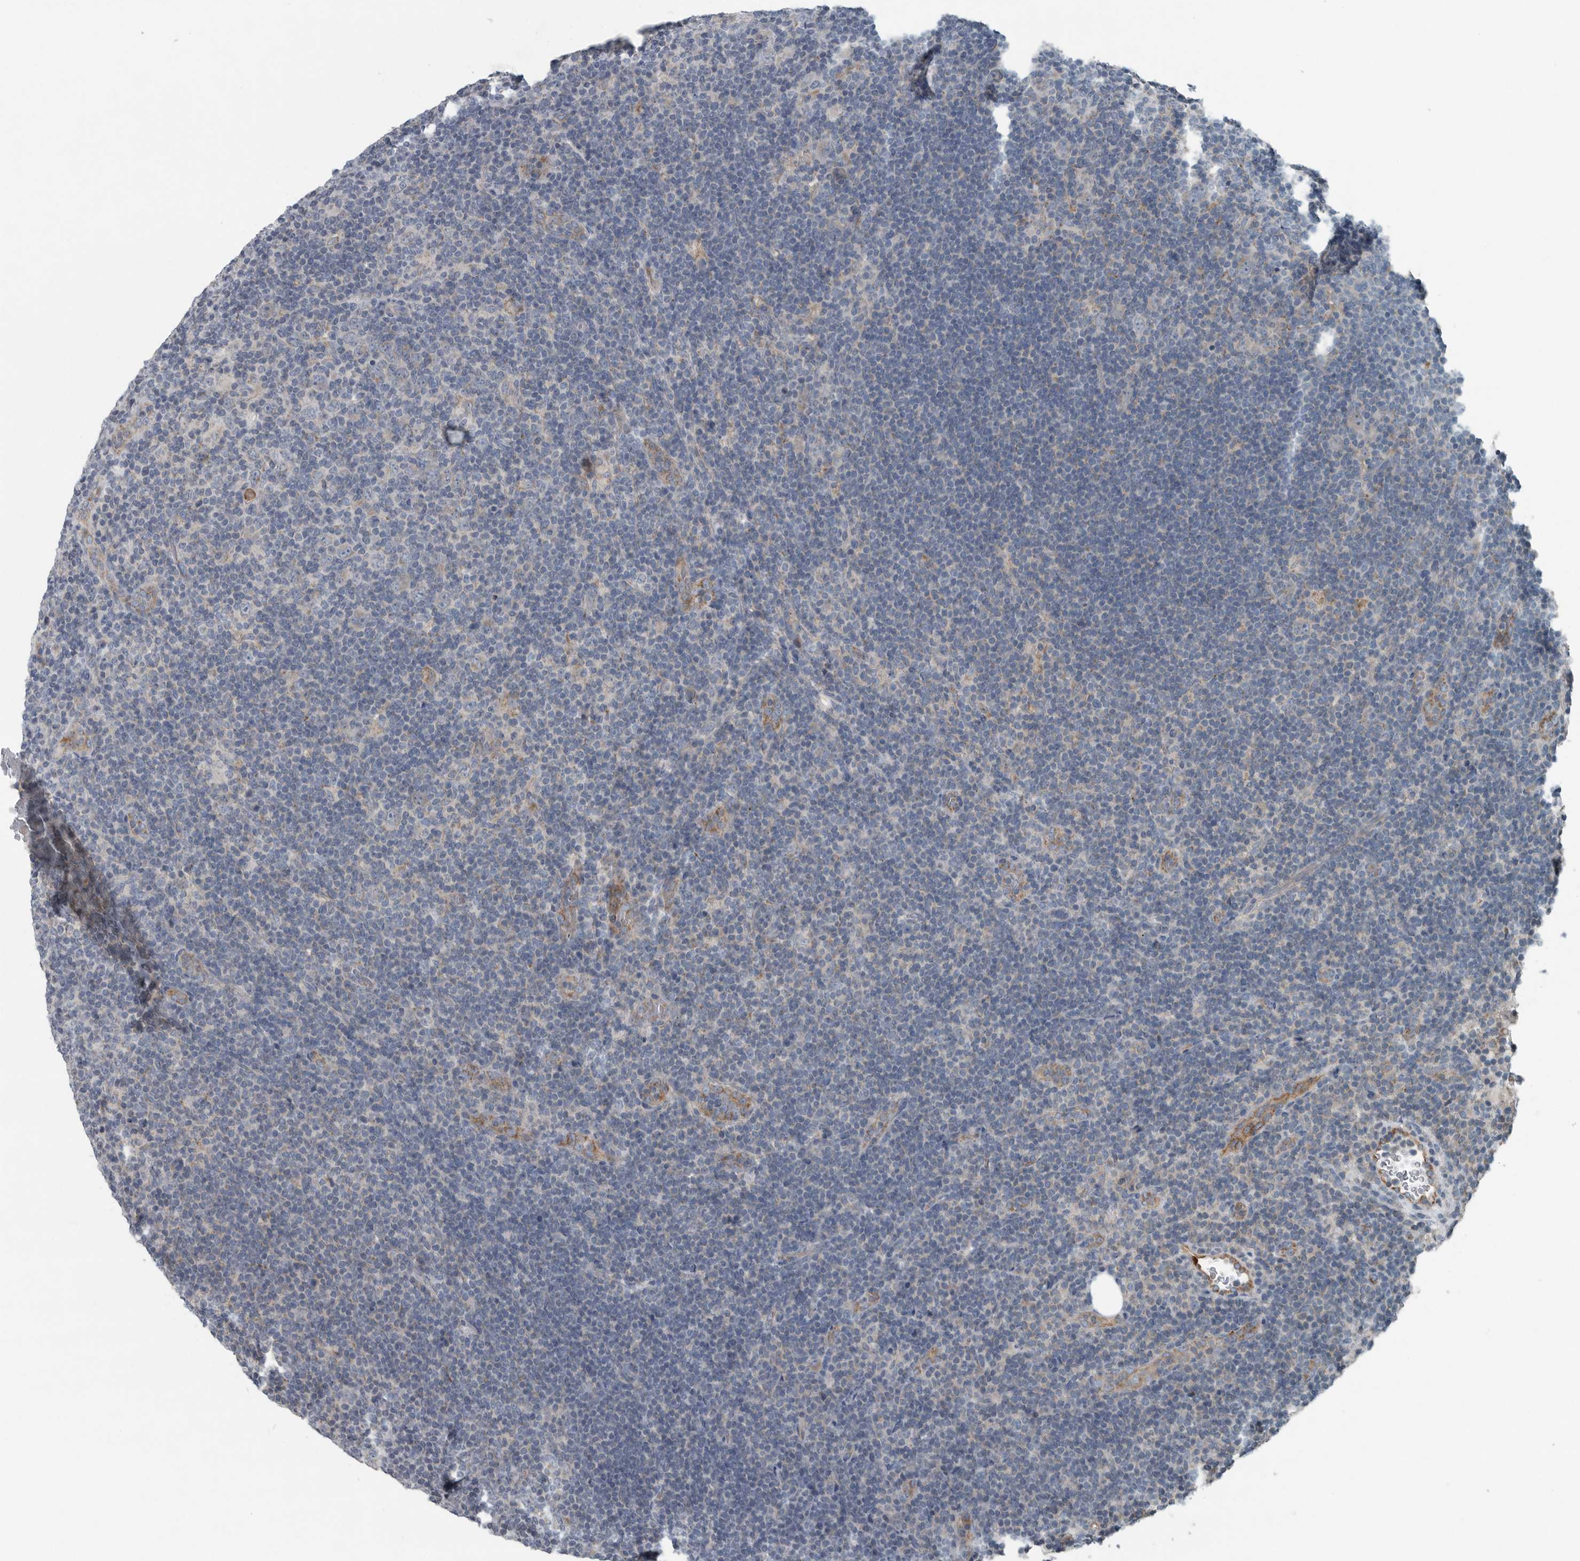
{"staining": {"intensity": "weak", "quantity": "<25%", "location": "cytoplasmic/membranous"}, "tissue": "lymphoma", "cell_type": "Tumor cells", "image_type": "cancer", "snomed": [{"axis": "morphology", "description": "Hodgkin's disease, NOS"}, {"axis": "topography", "description": "Lymph node"}], "caption": "Photomicrograph shows no protein expression in tumor cells of Hodgkin's disease tissue.", "gene": "MPP3", "patient": {"sex": "female", "age": 57}}